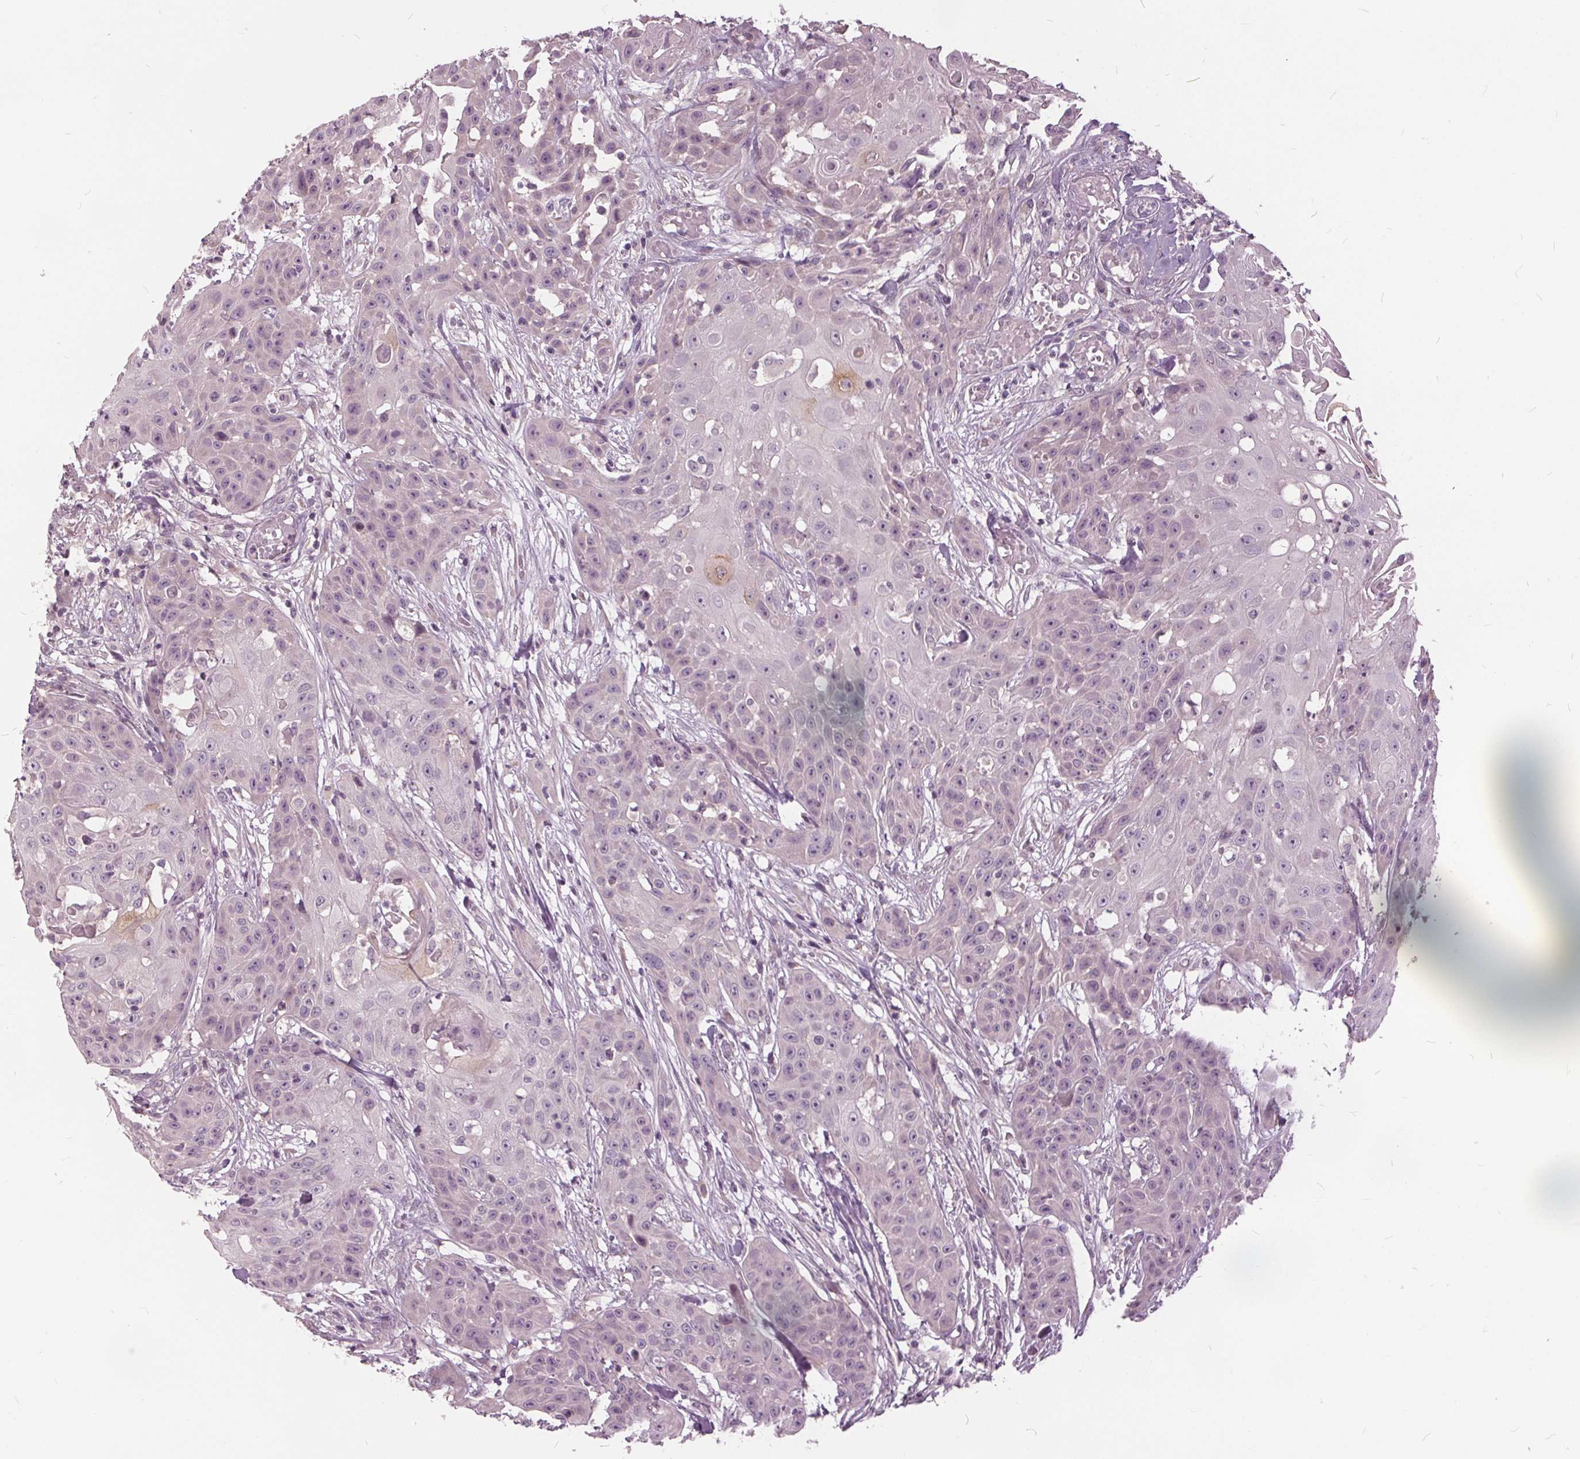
{"staining": {"intensity": "negative", "quantity": "none", "location": "none"}, "tissue": "head and neck cancer", "cell_type": "Tumor cells", "image_type": "cancer", "snomed": [{"axis": "morphology", "description": "Squamous cell carcinoma, NOS"}, {"axis": "topography", "description": "Oral tissue"}, {"axis": "topography", "description": "Head-Neck"}], "caption": "Squamous cell carcinoma (head and neck) stained for a protein using immunohistochemistry (IHC) exhibits no expression tumor cells.", "gene": "KLK13", "patient": {"sex": "female", "age": 55}}